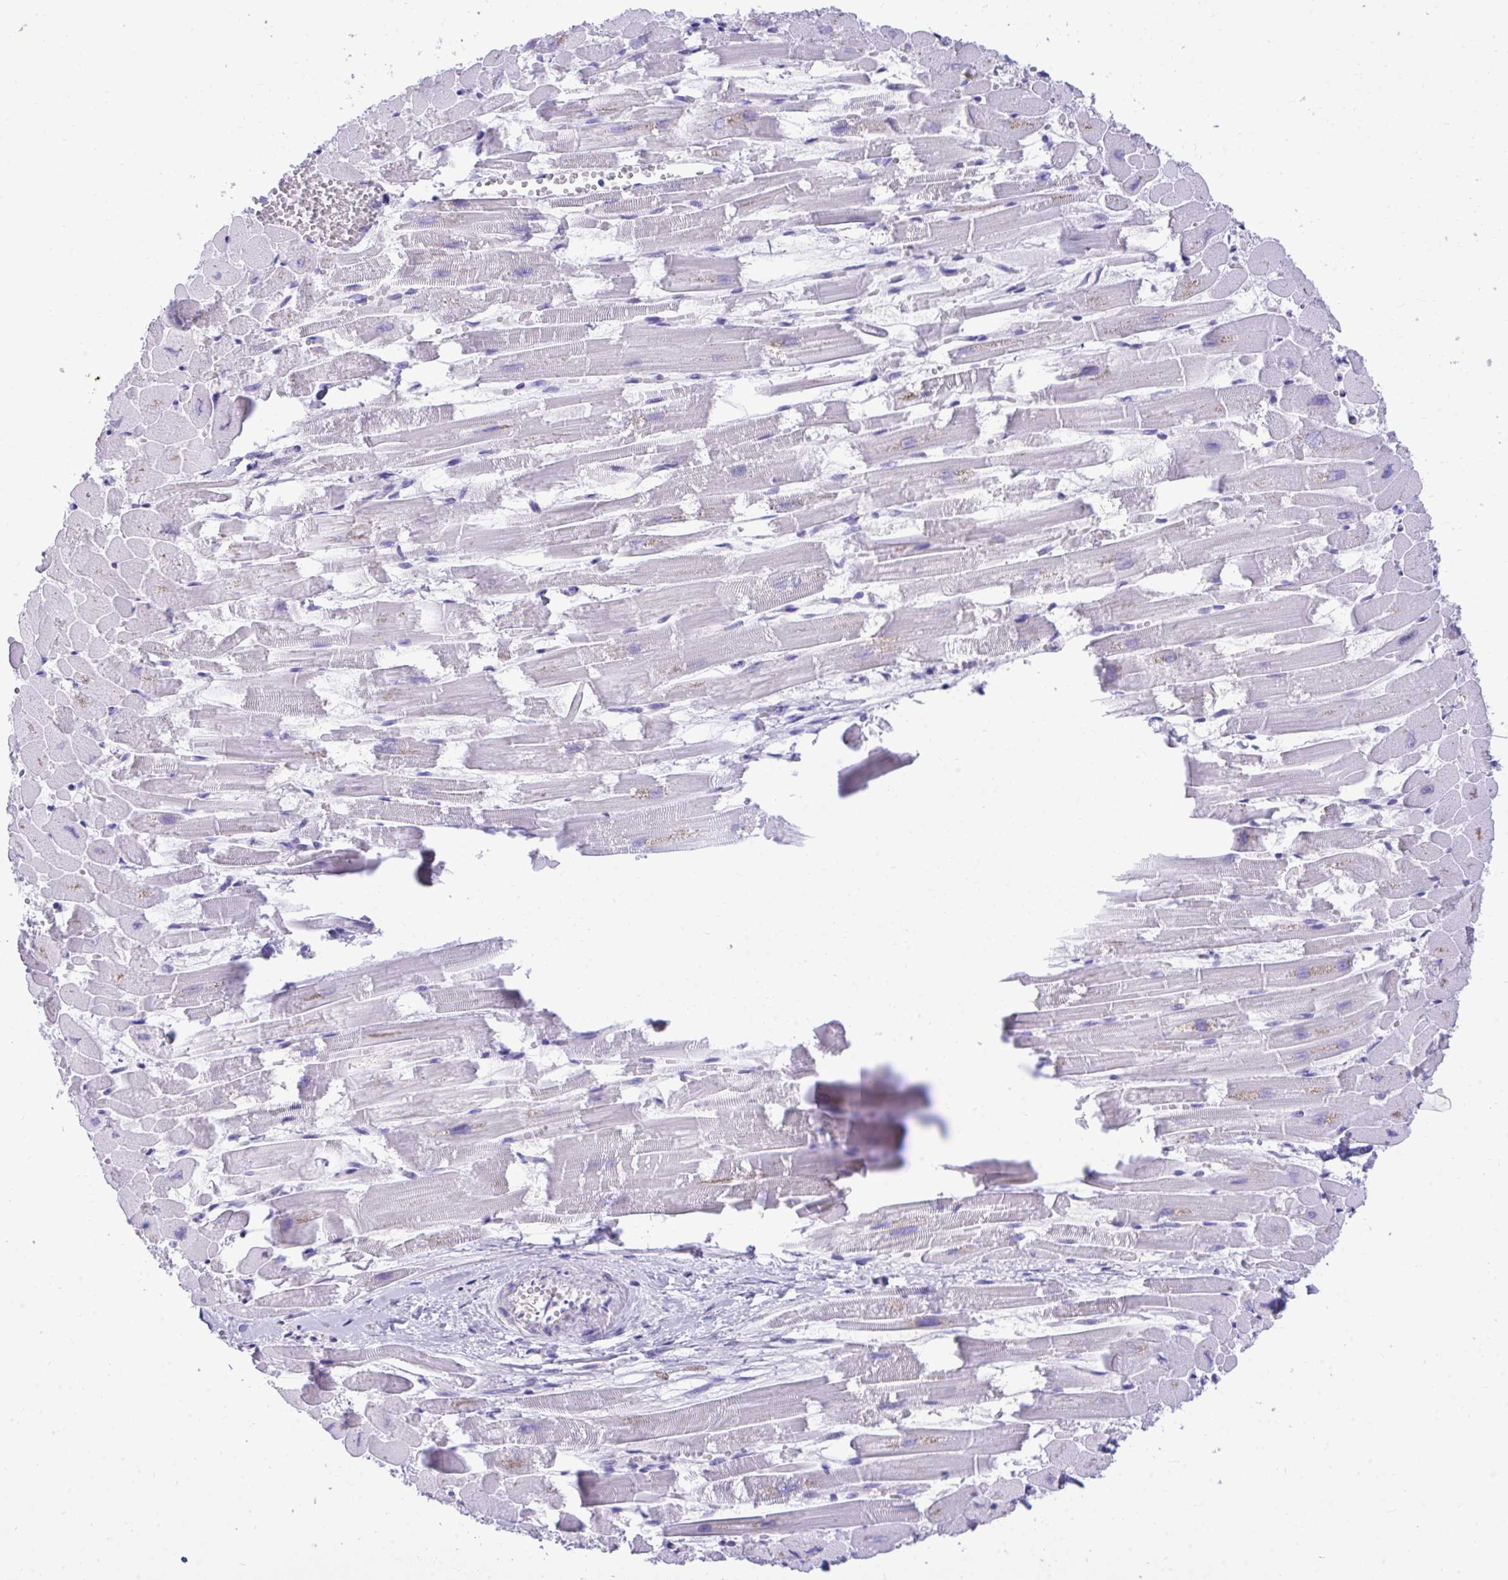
{"staining": {"intensity": "negative", "quantity": "none", "location": "none"}, "tissue": "heart muscle", "cell_type": "Cardiomyocytes", "image_type": "normal", "snomed": [{"axis": "morphology", "description": "Normal tissue, NOS"}, {"axis": "topography", "description": "Heart"}], "caption": "Benign heart muscle was stained to show a protein in brown. There is no significant staining in cardiomyocytes. The staining was performed using DAB to visualize the protein expression in brown, while the nuclei were stained in blue with hematoxylin (Magnification: 20x).", "gene": "PGM2L1", "patient": {"sex": "female", "age": 52}}